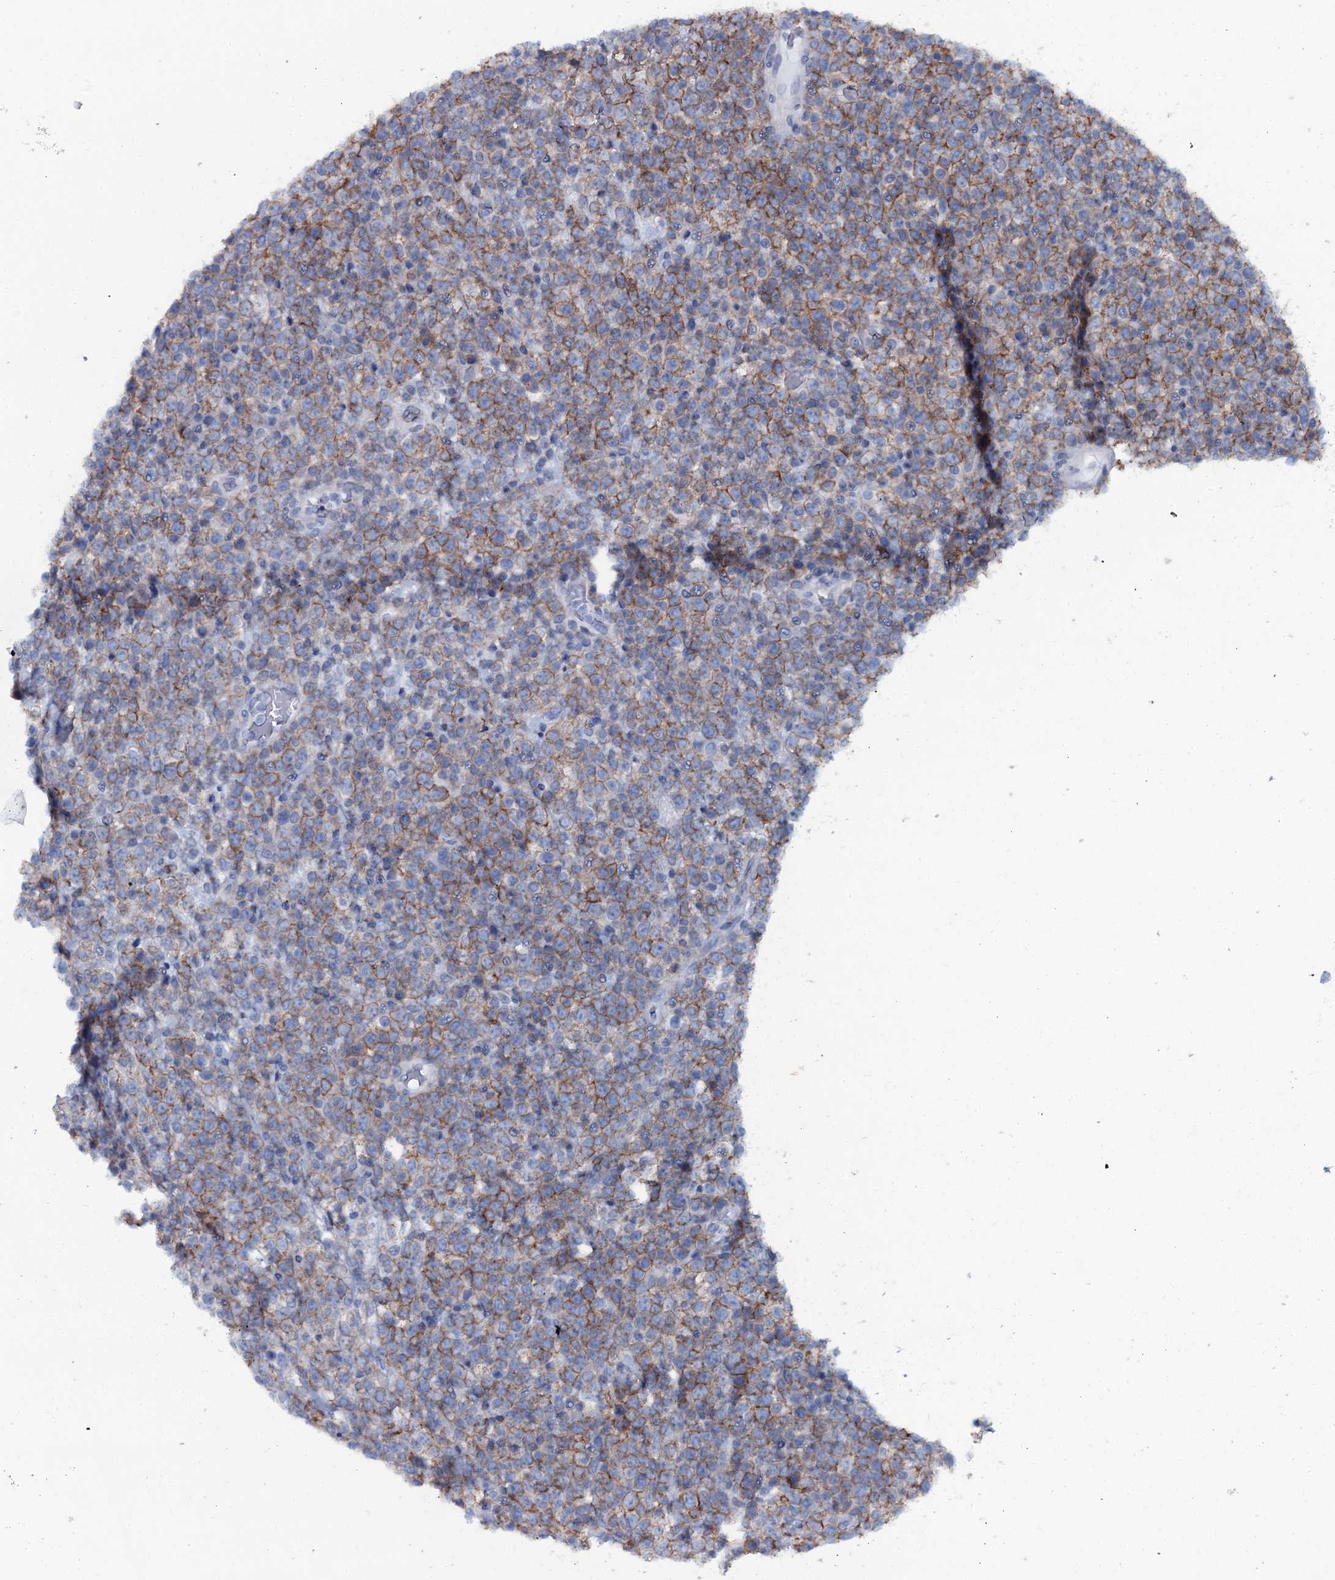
{"staining": {"intensity": "moderate", "quantity": "<25%", "location": "cytoplasmic/membranous"}, "tissue": "lymphoma", "cell_type": "Tumor cells", "image_type": "cancer", "snomed": [{"axis": "morphology", "description": "Malignant lymphoma, non-Hodgkin's type, High grade"}, {"axis": "topography", "description": "Colon"}], "caption": "A low amount of moderate cytoplasmic/membranous expression is identified in about <25% of tumor cells in lymphoma tissue.", "gene": "SLC4A7", "patient": {"sex": "female", "age": 53}}